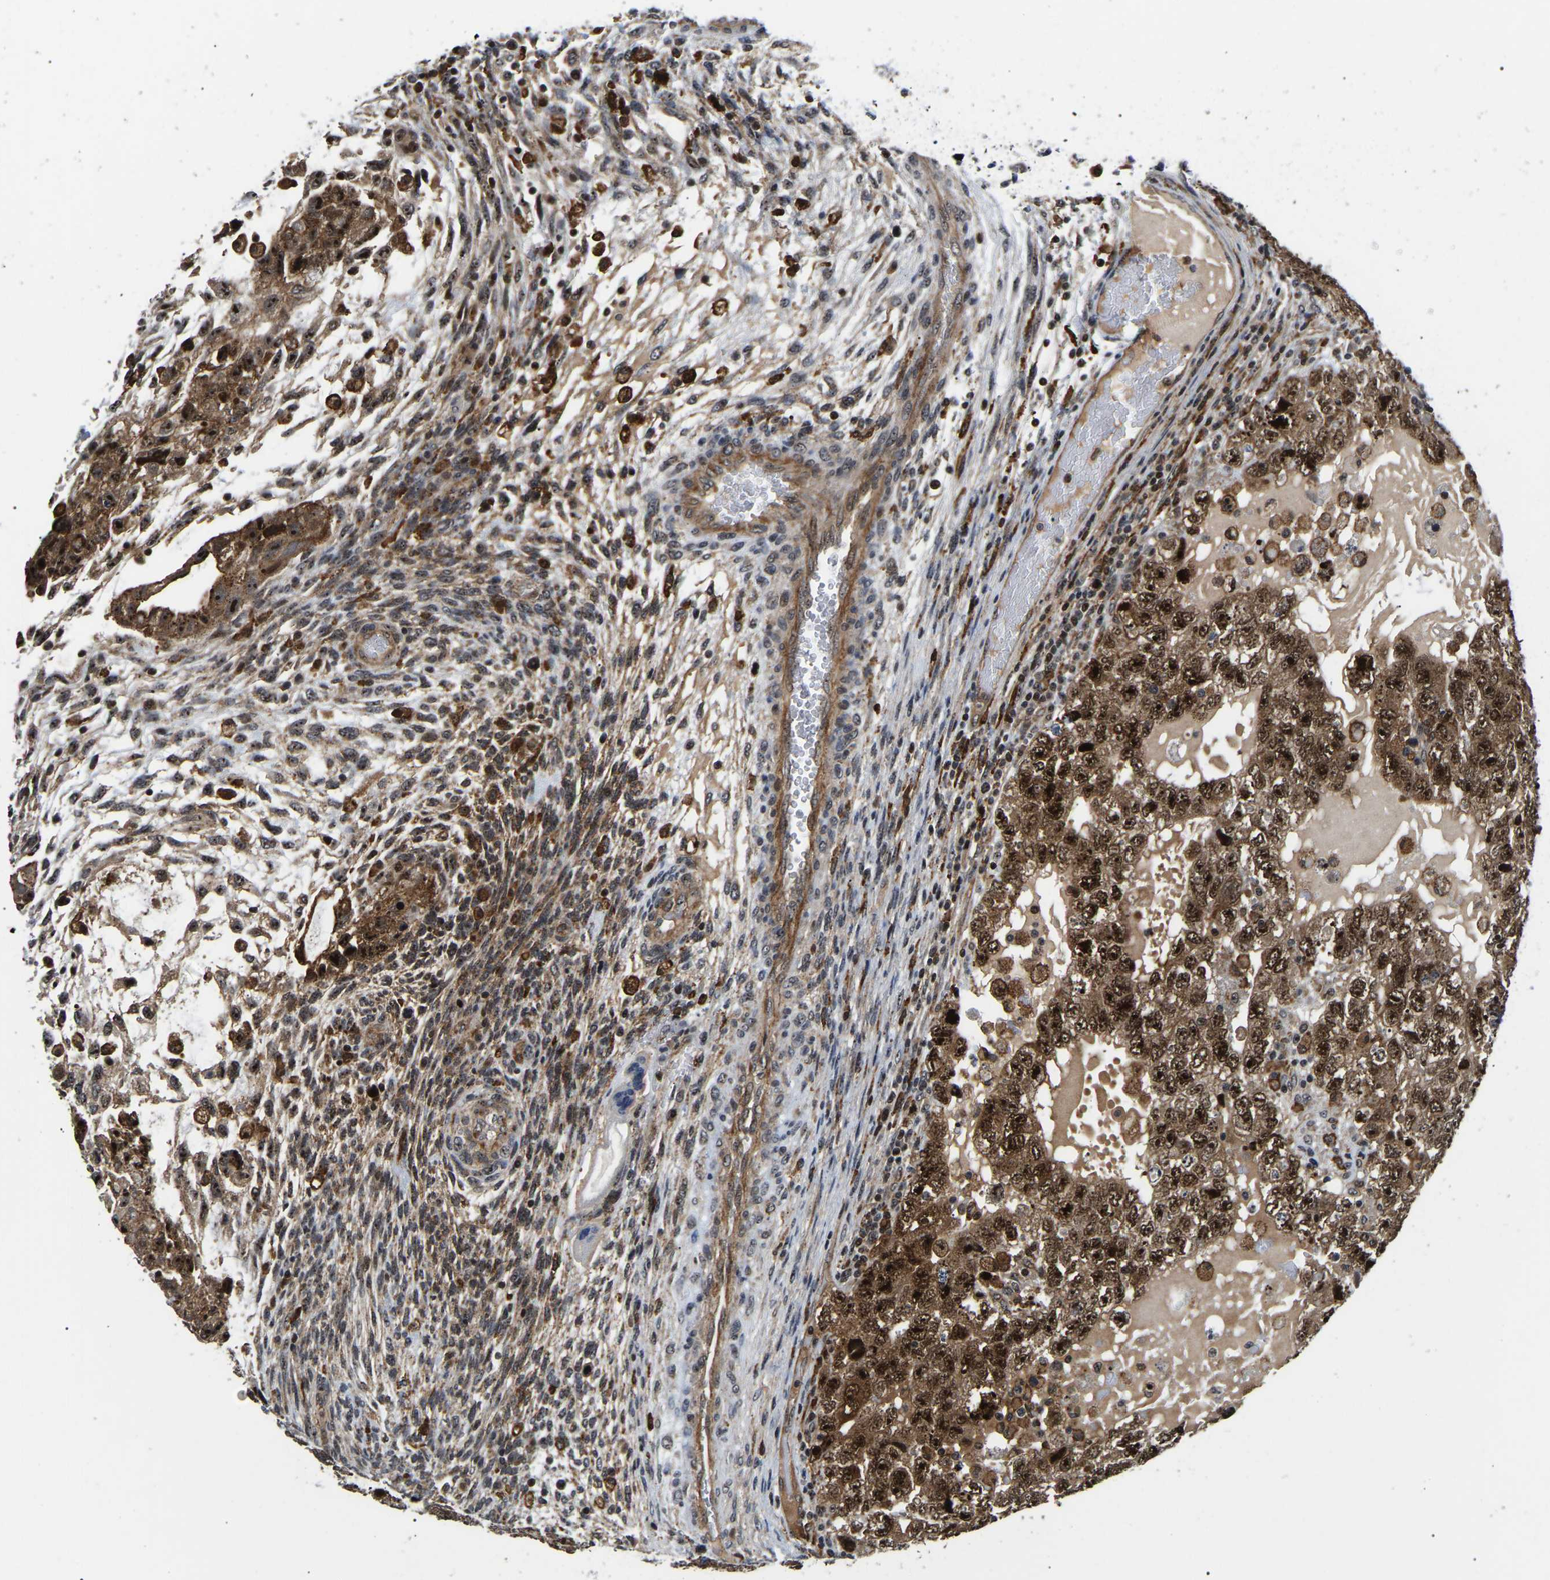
{"staining": {"intensity": "strong", "quantity": ">75%", "location": "cytoplasmic/membranous,nuclear"}, "tissue": "testis cancer", "cell_type": "Tumor cells", "image_type": "cancer", "snomed": [{"axis": "morphology", "description": "Carcinoma, Embryonal, NOS"}, {"axis": "topography", "description": "Testis"}], "caption": "An image of human testis cancer stained for a protein reveals strong cytoplasmic/membranous and nuclear brown staining in tumor cells. The protein is stained brown, and the nuclei are stained in blue (DAB IHC with brightfield microscopy, high magnification).", "gene": "RRP1B", "patient": {"sex": "male", "age": 36}}